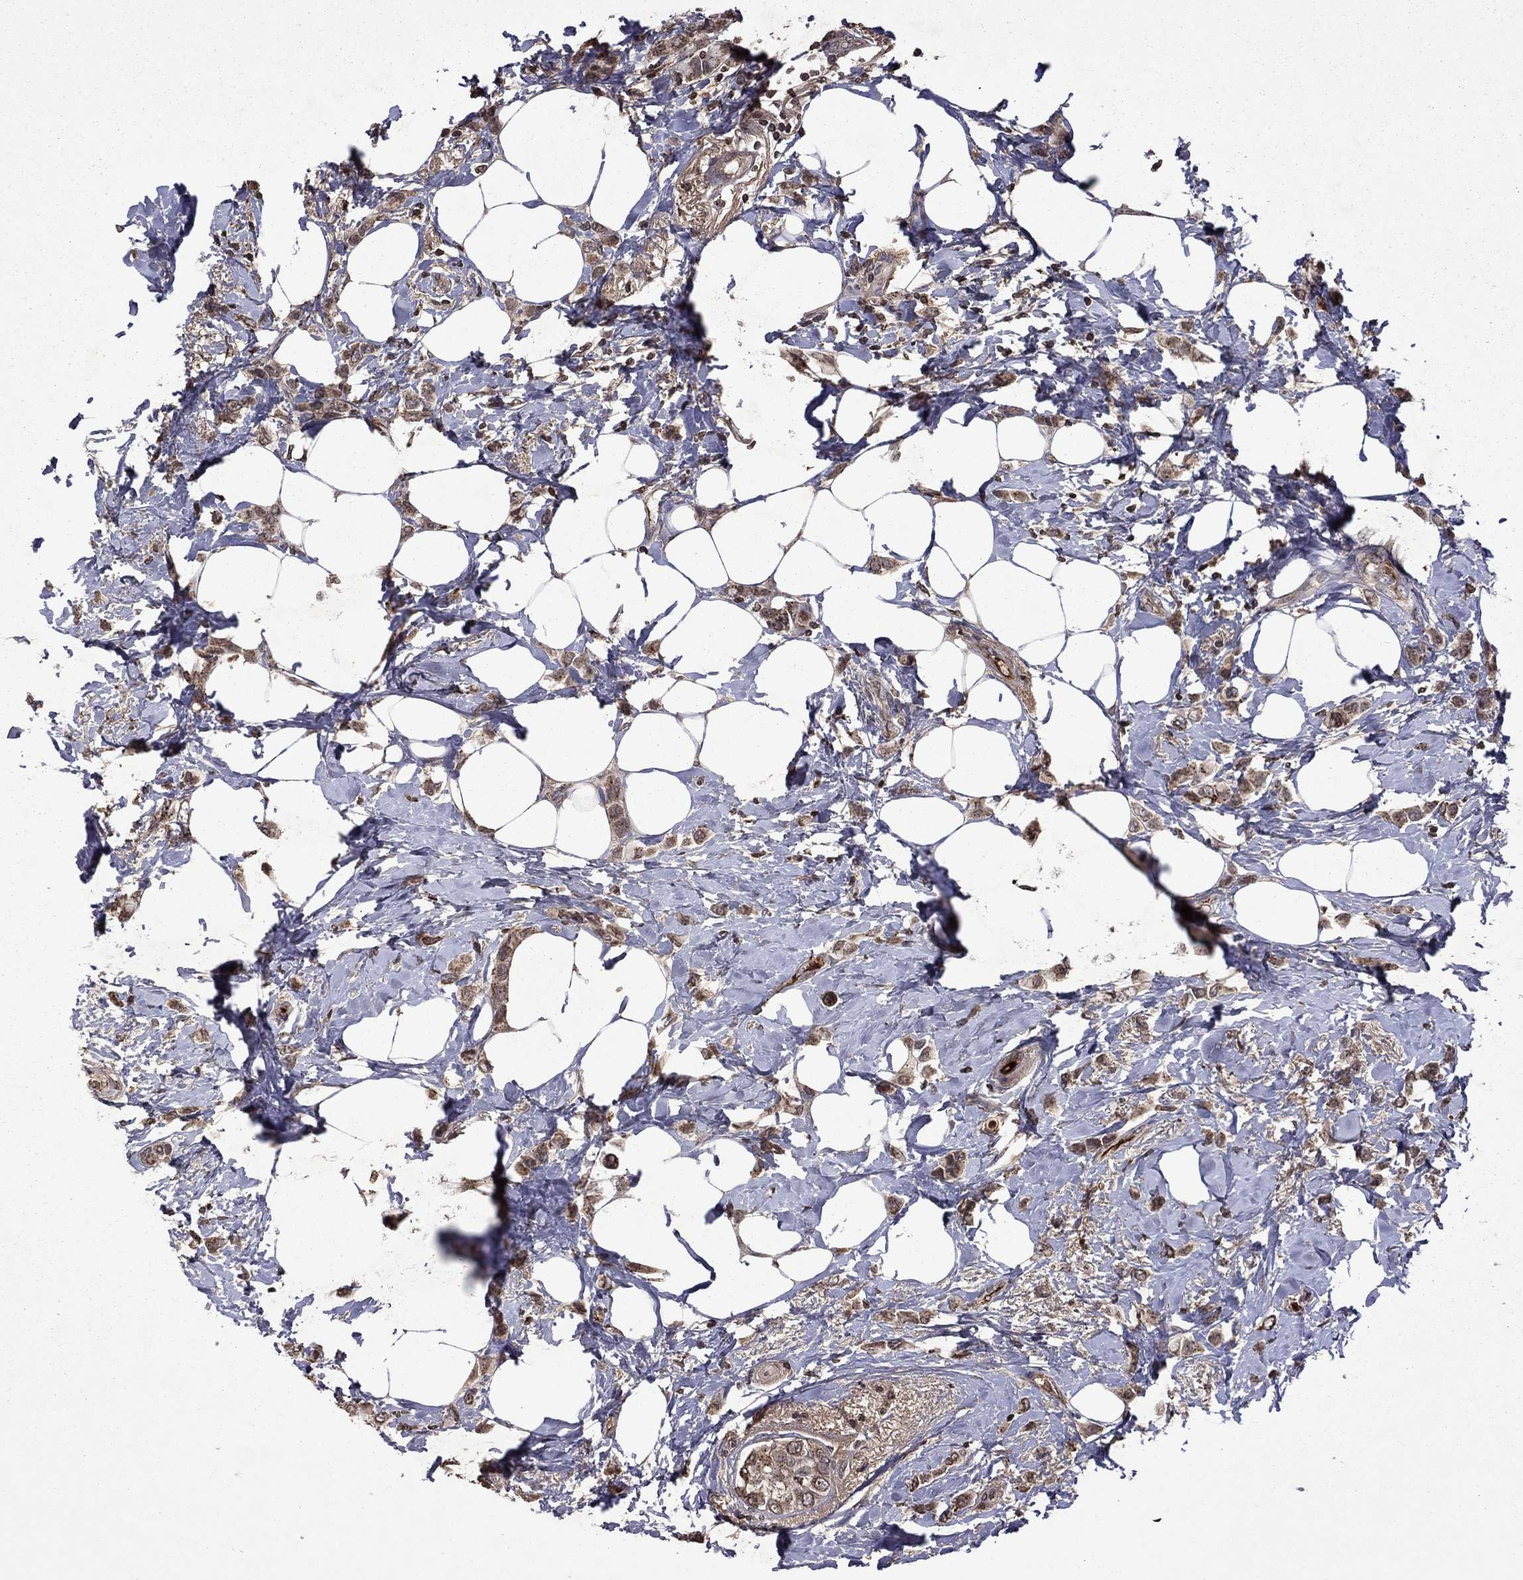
{"staining": {"intensity": "moderate", "quantity": "25%-75%", "location": "cytoplasmic/membranous"}, "tissue": "breast cancer", "cell_type": "Tumor cells", "image_type": "cancer", "snomed": [{"axis": "morphology", "description": "Lobular carcinoma"}, {"axis": "topography", "description": "Breast"}], "caption": "A micrograph showing moderate cytoplasmic/membranous staining in approximately 25%-75% of tumor cells in lobular carcinoma (breast), as visualized by brown immunohistochemical staining.", "gene": "NLGN1", "patient": {"sex": "female", "age": 66}}